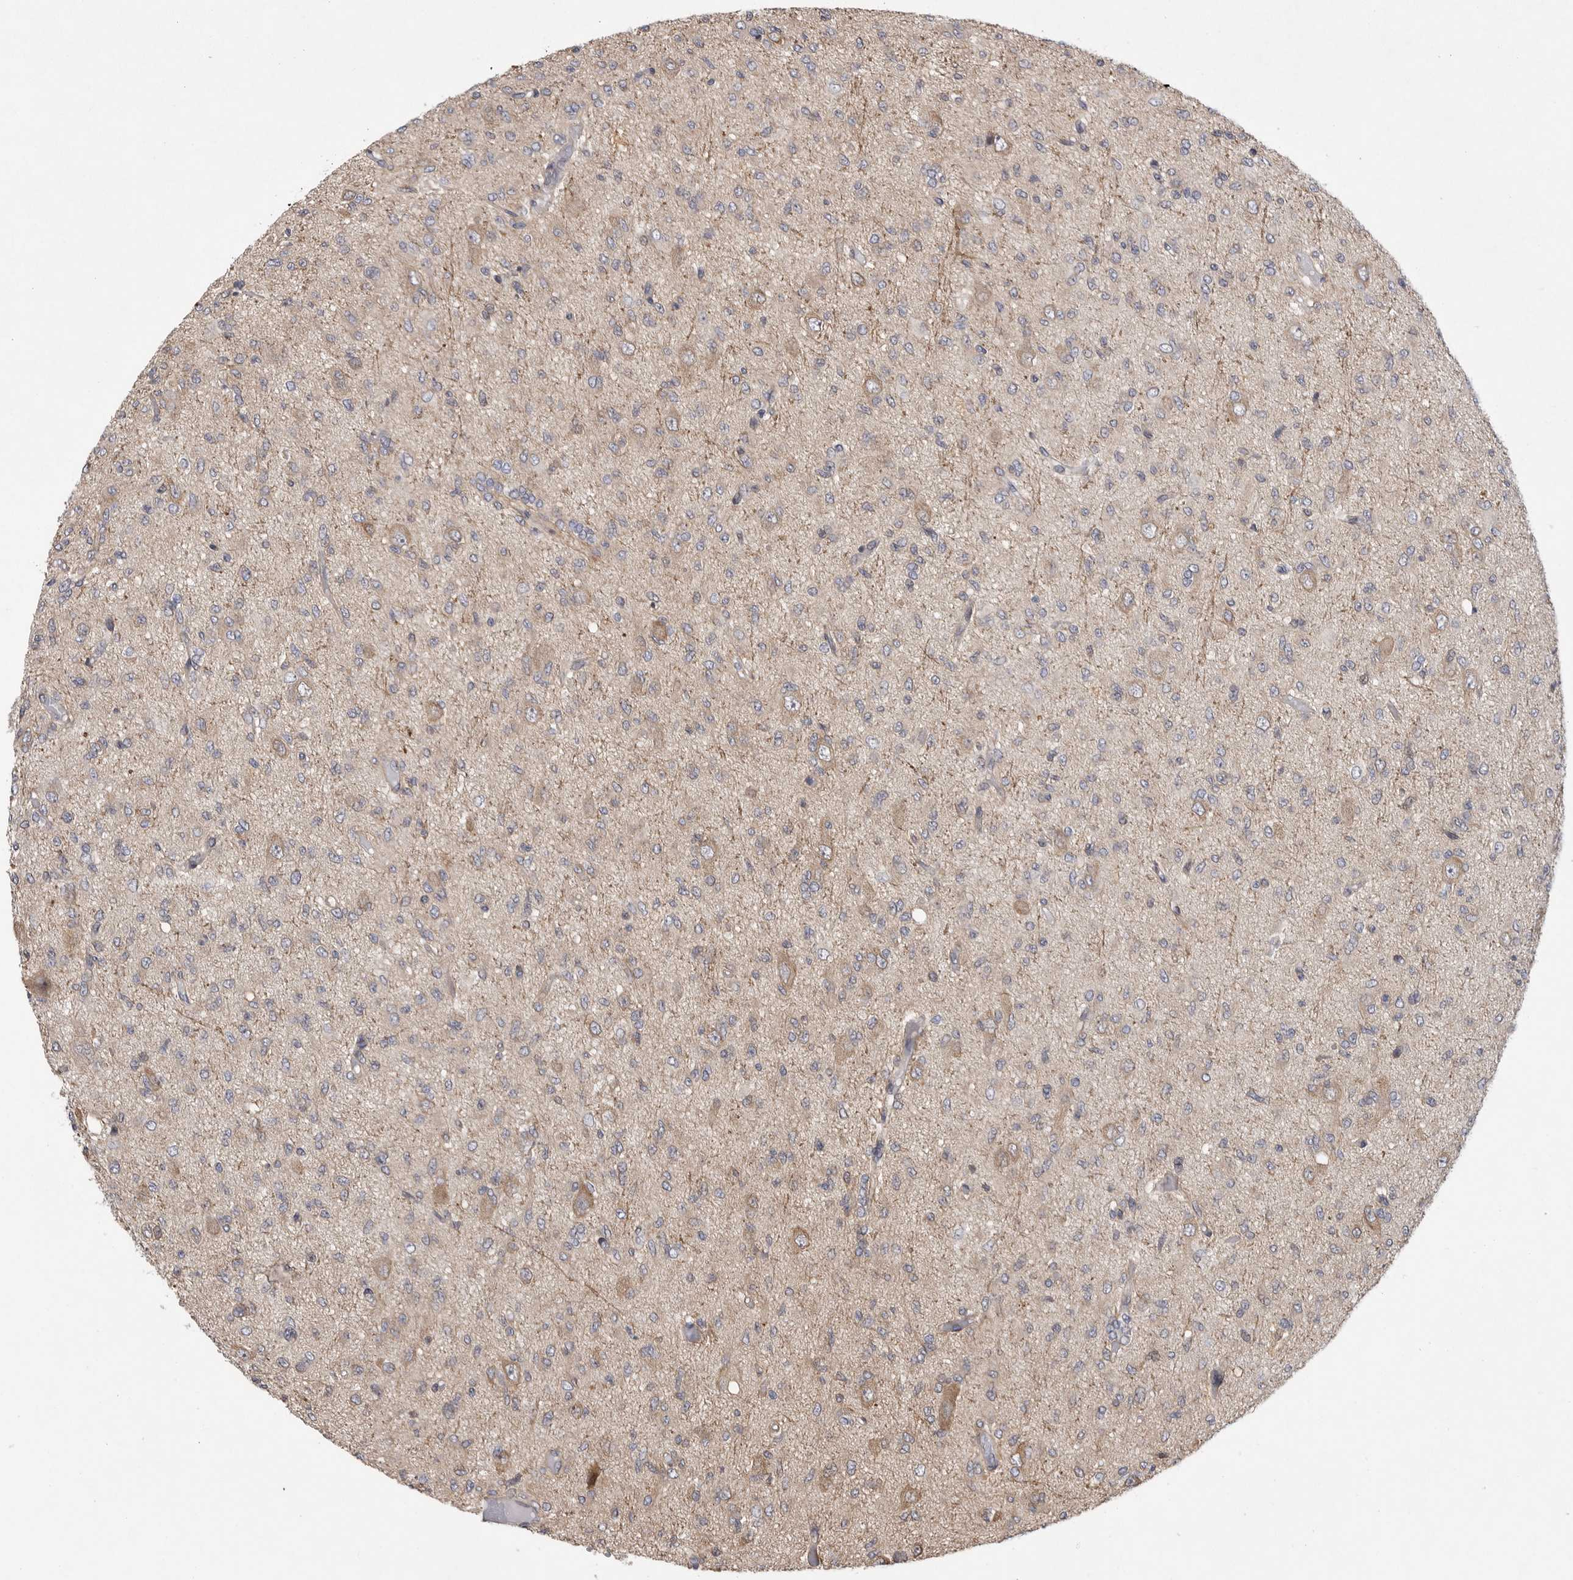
{"staining": {"intensity": "negative", "quantity": "none", "location": "none"}, "tissue": "glioma", "cell_type": "Tumor cells", "image_type": "cancer", "snomed": [{"axis": "morphology", "description": "Glioma, malignant, High grade"}, {"axis": "topography", "description": "Brain"}], "caption": "High power microscopy micrograph of an immunohistochemistry (IHC) histopathology image of glioma, revealing no significant positivity in tumor cells. Brightfield microscopy of IHC stained with DAB (3,3'-diaminobenzidine) (brown) and hematoxylin (blue), captured at high magnification.", "gene": "FBXO43", "patient": {"sex": "female", "age": 59}}